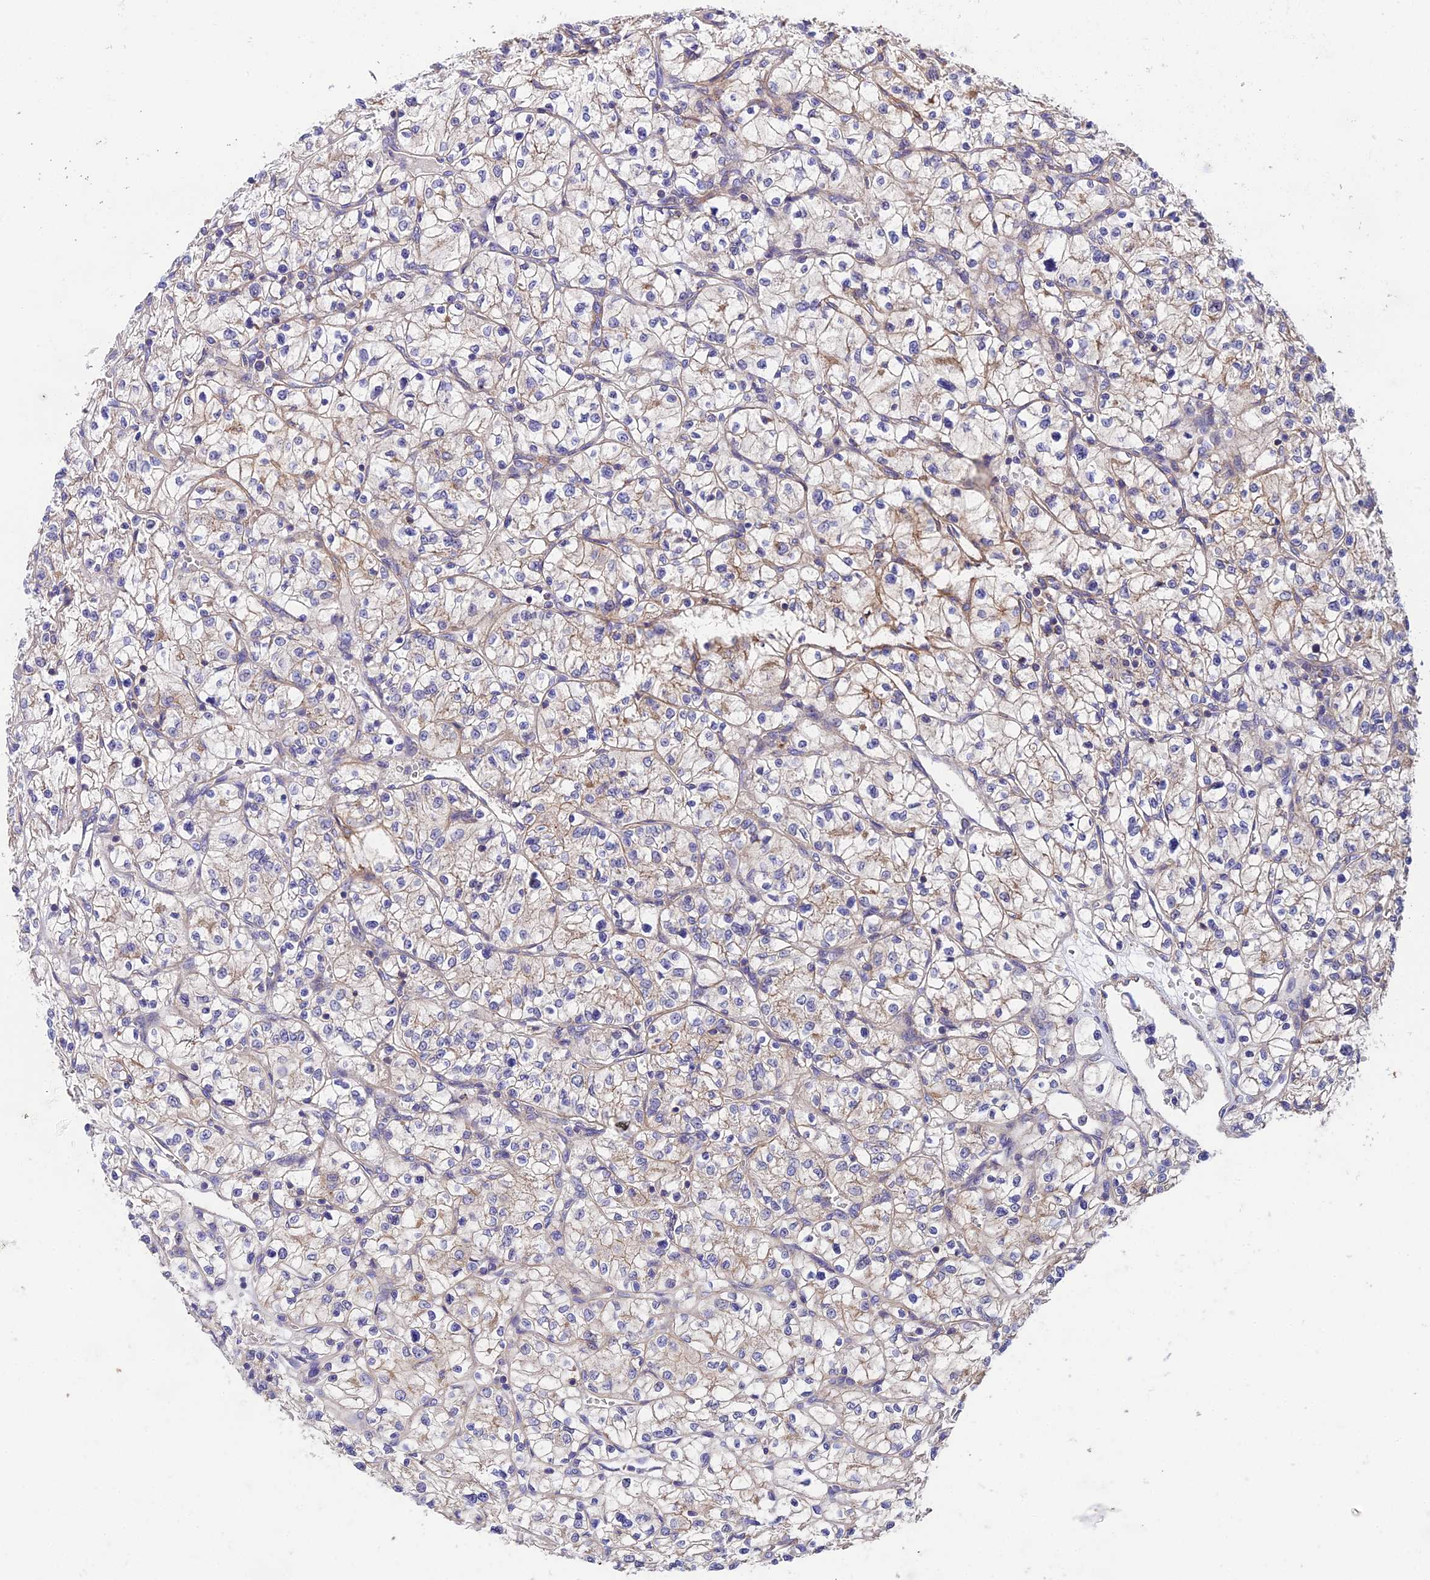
{"staining": {"intensity": "moderate", "quantity": "<25%", "location": "cytoplasmic/membranous"}, "tissue": "renal cancer", "cell_type": "Tumor cells", "image_type": "cancer", "snomed": [{"axis": "morphology", "description": "Adenocarcinoma, NOS"}, {"axis": "topography", "description": "Kidney"}], "caption": "Renal adenocarcinoma stained for a protein exhibits moderate cytoplasmic/membranous positivity in tumor cells.", "gene": "QRFP", "patient": {"sex": "female", "age": 64}}